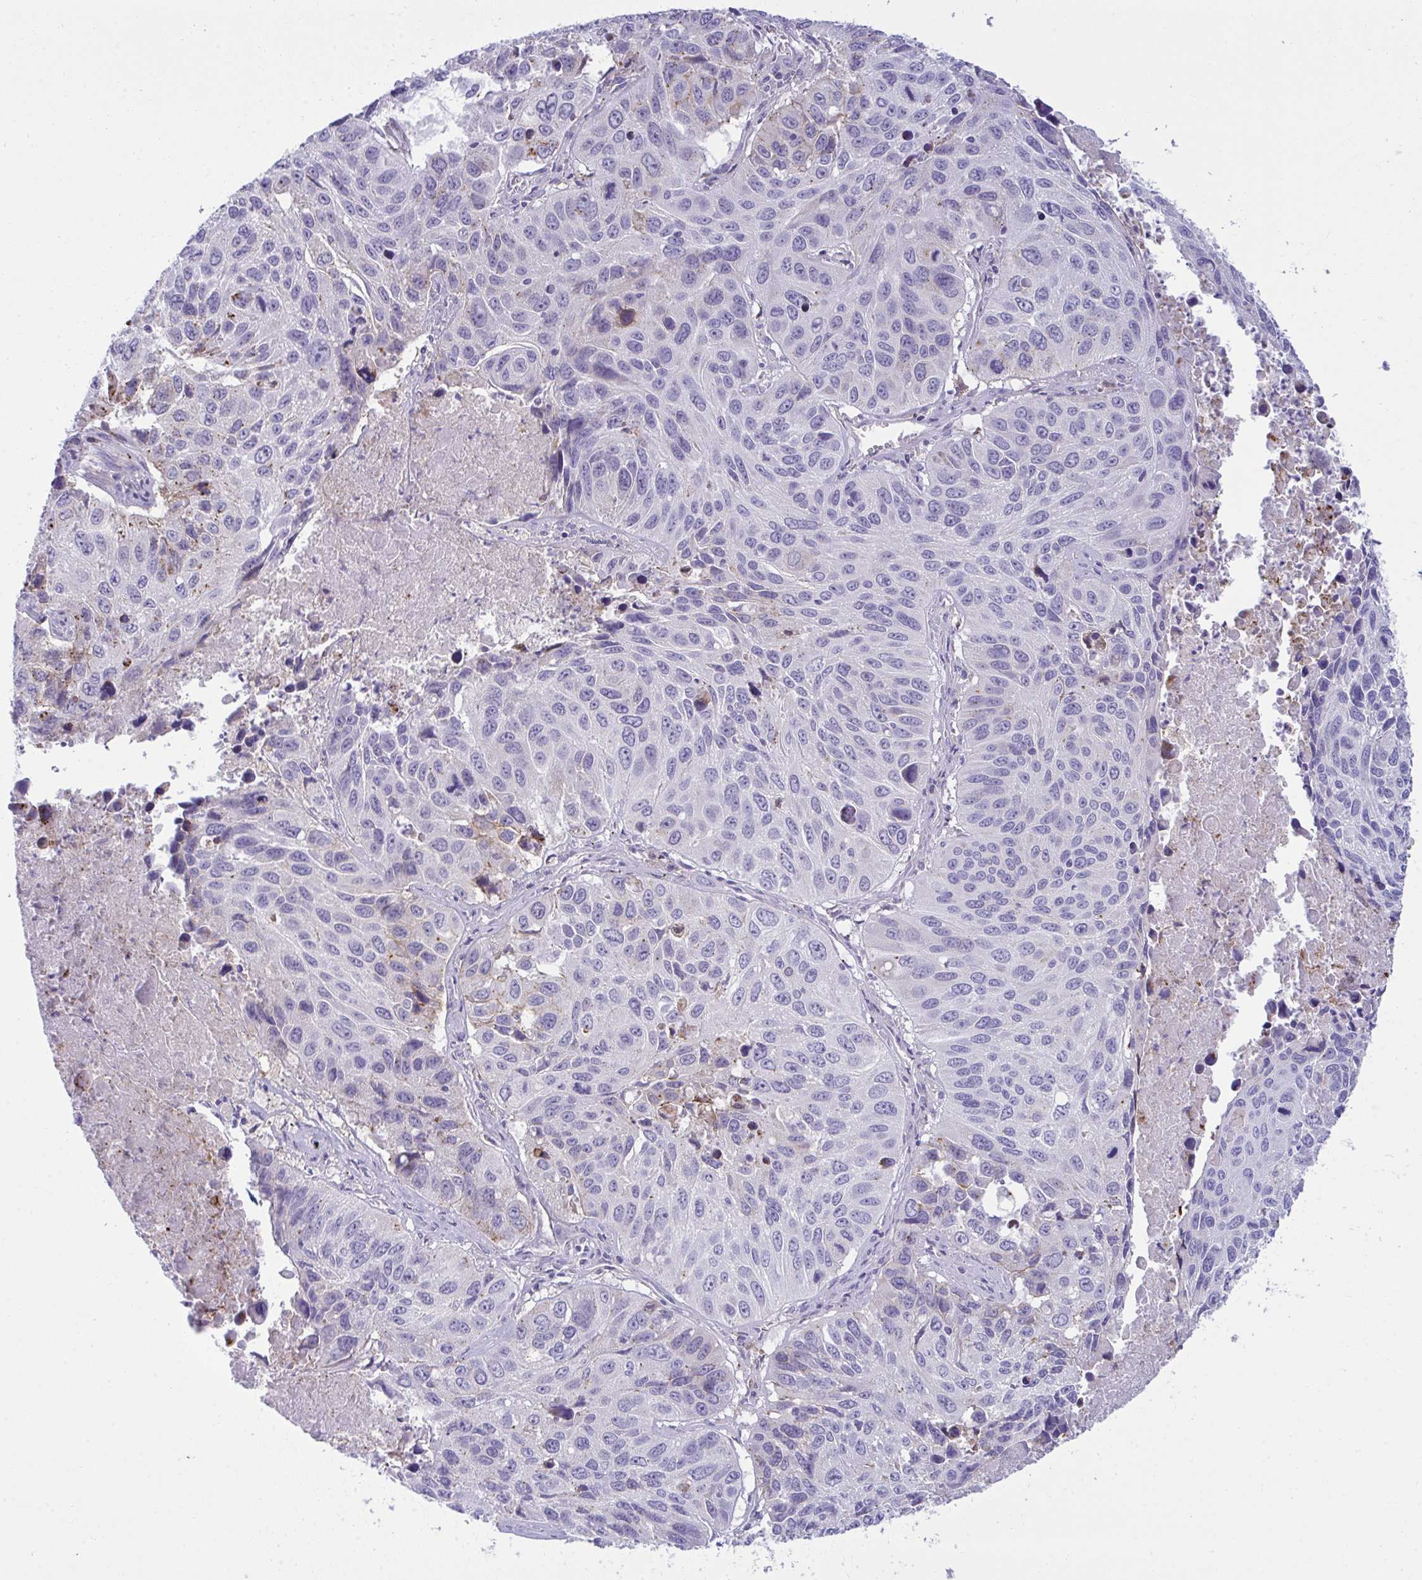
{"staining": {"intensity": "negative", "quantity": "none", "location": "none"}, "tissue": "lung cancer", "cell_type": "Tumor cells", "image_type": "cancer", "snomed": [{"axis": "morphology", "description": "Squamous cell carcinoma, NOS"}, {"axis": "topography", "description": "Lung"}], "caption": "An image of human squamous cell carcinoma (lung) is negative for staining in tumor cells.", "gene": "RGPD5", "patient": {"sex": "female", "age": 61}}